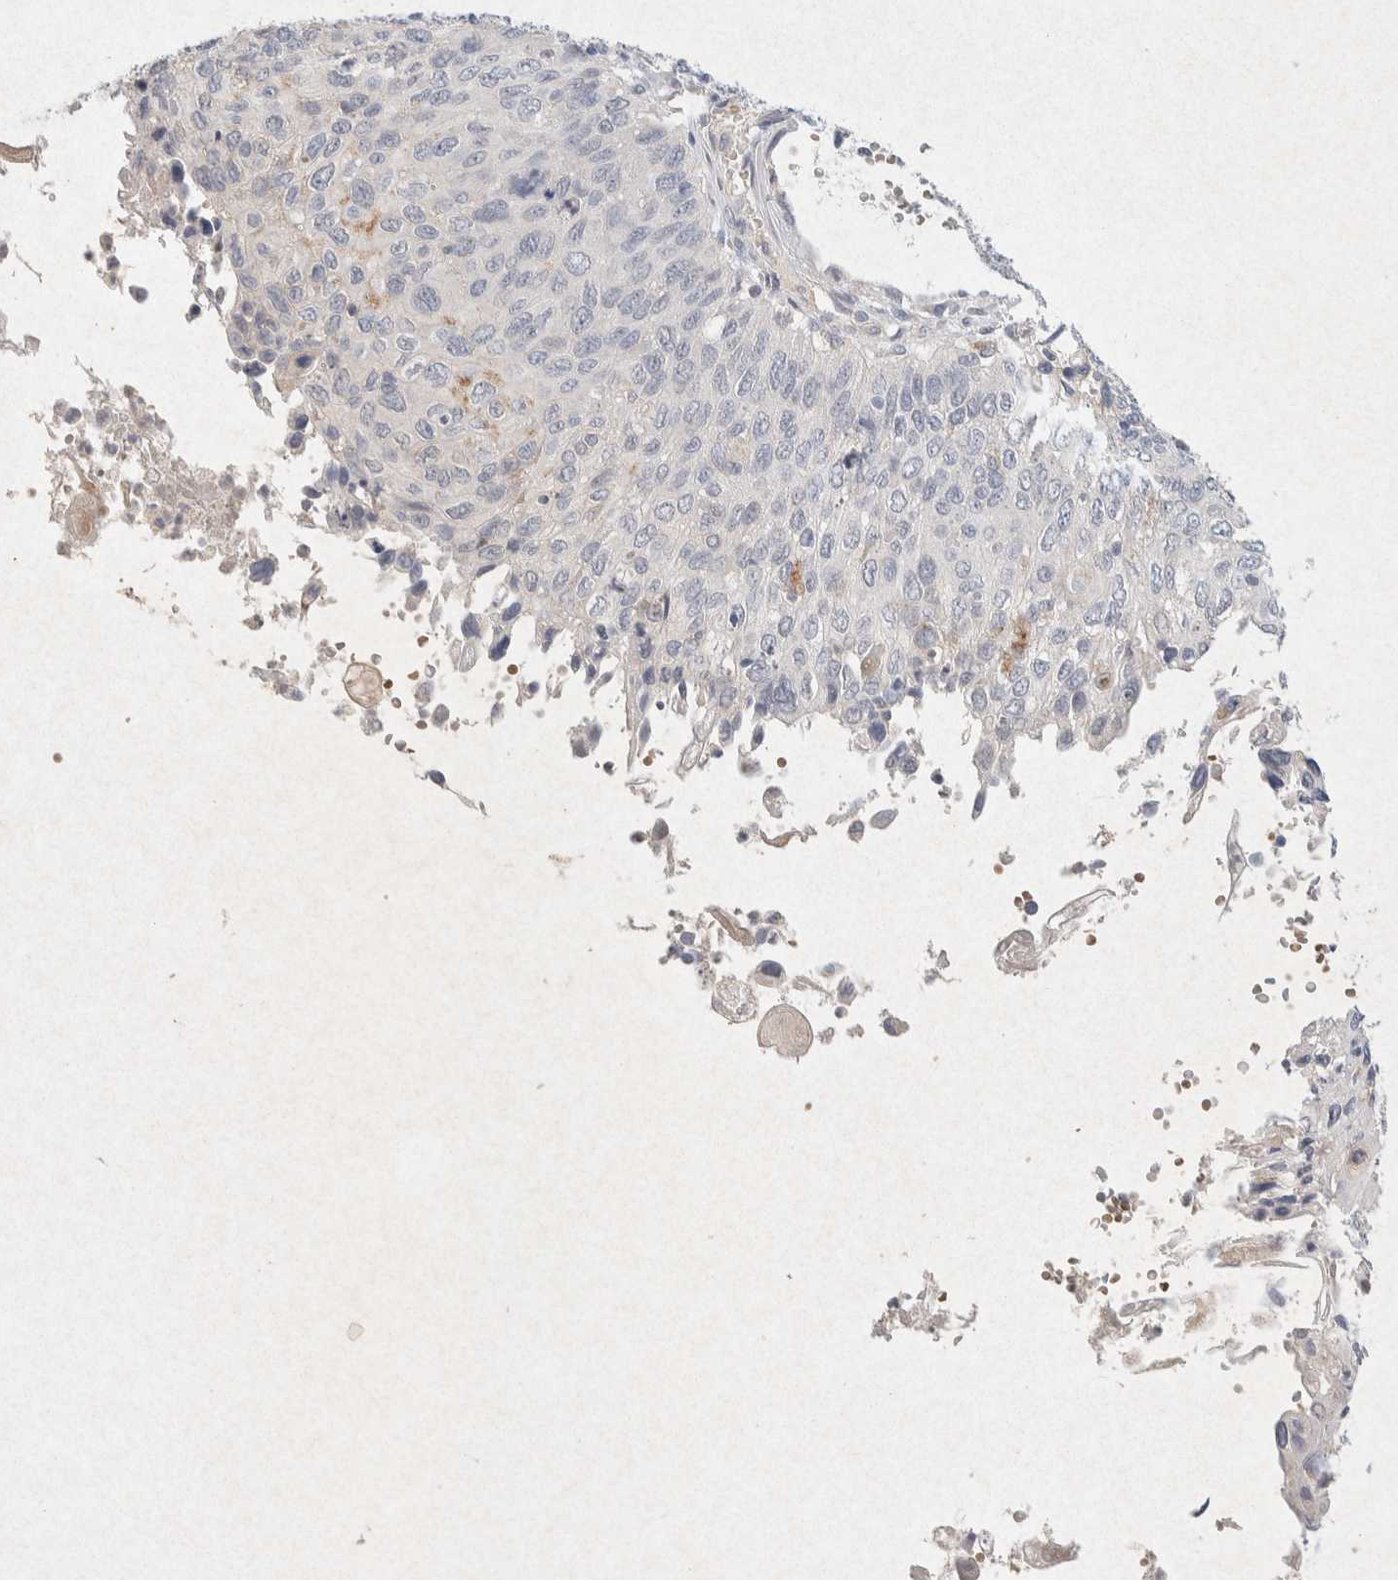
{"staining": {"intensity": "negative", "quantity": "none", "location": "none"}, "tissue": "cervical cancer", "cell_type": "Tumor cells", "image_type": "cancer", "snomed": [{"axis": "morphology", "description": "Squamous cell carcinoma, NOS"}, {"axis": "topography", "description": "Cervix"}], "caption": "An image of cervical cancer stained for a protein exhibits no brown staining in tumor cells.", "gene": "GNAI1", "patient": {"sex": "female", "age": 70}}